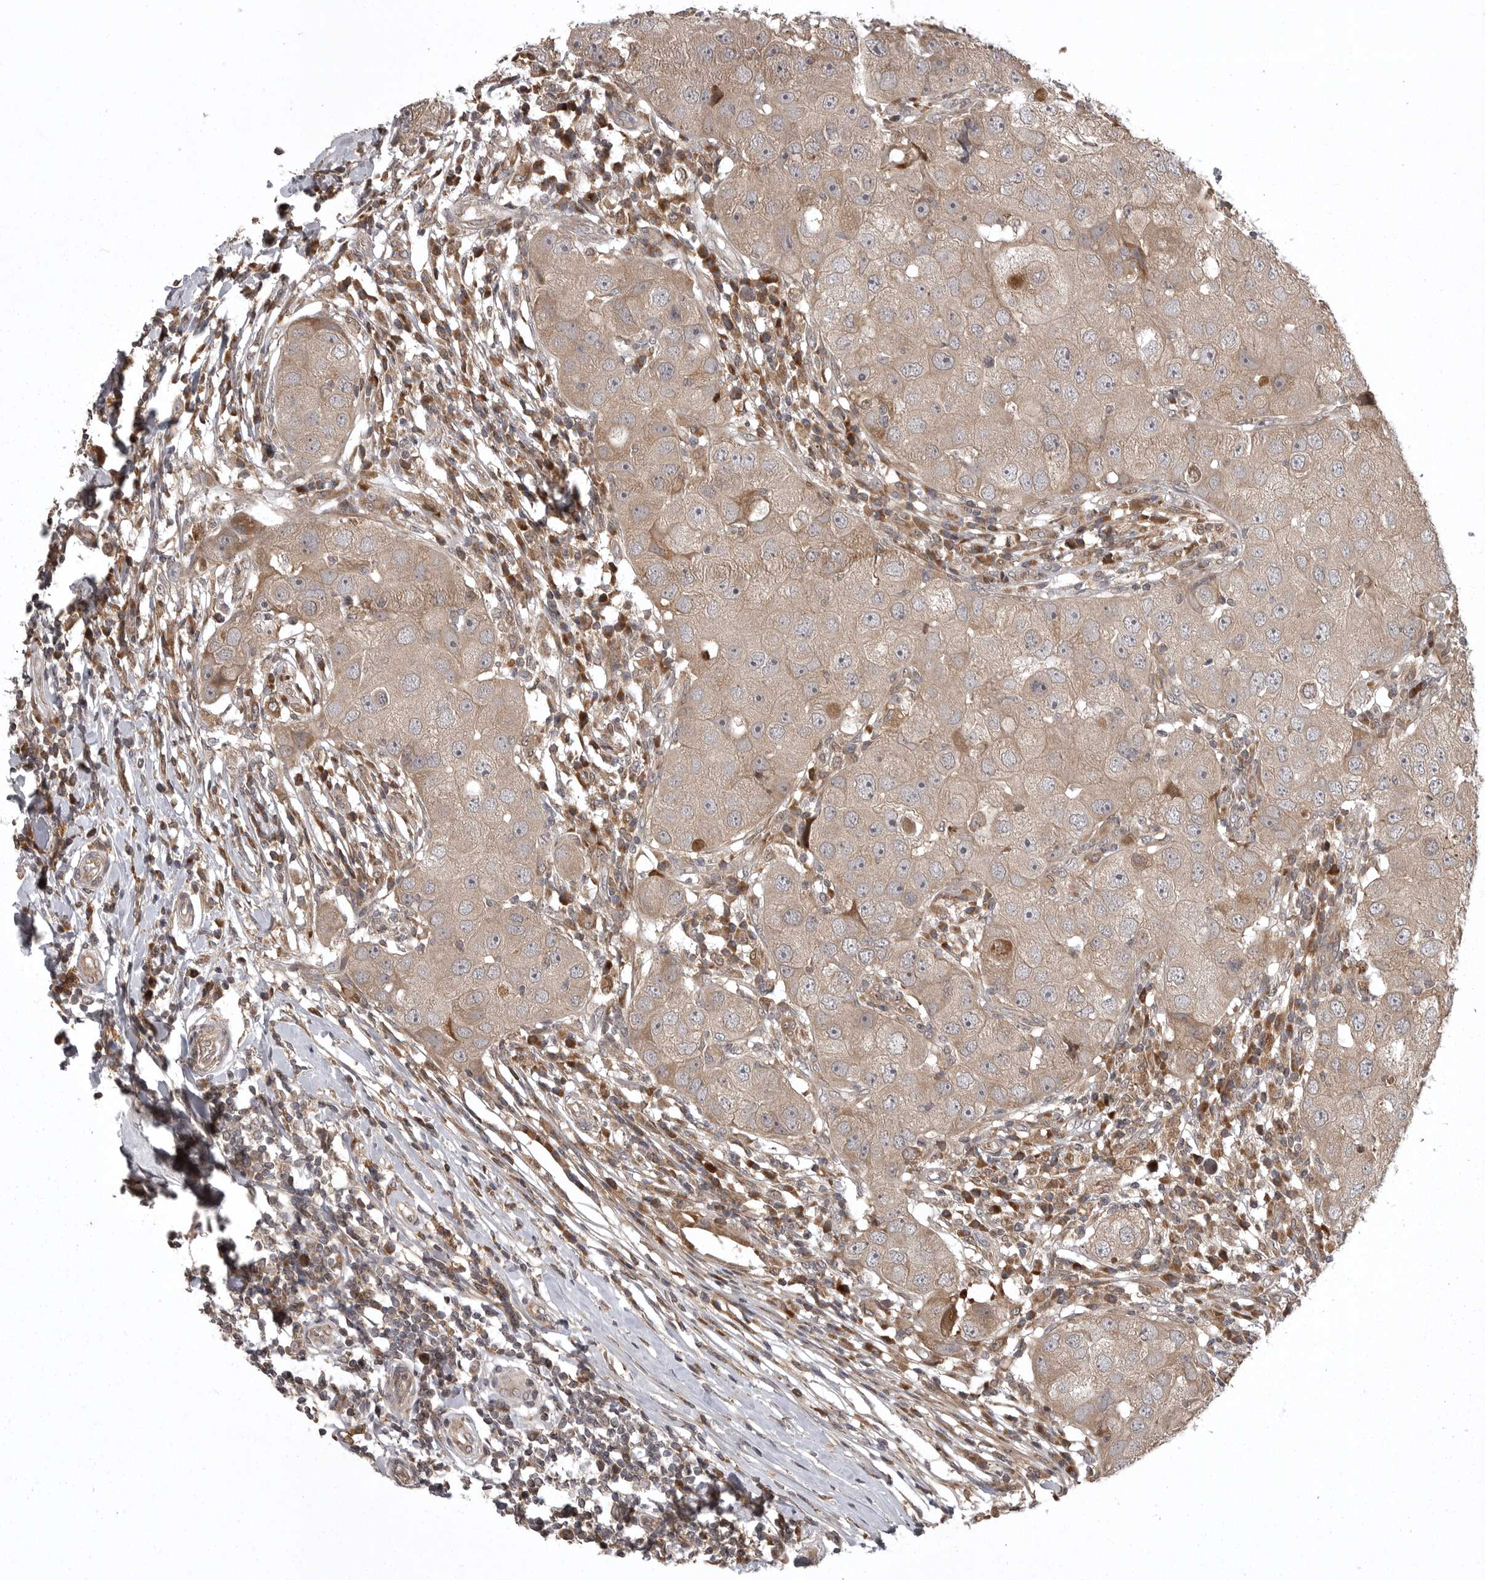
{"staining": {"intensity": "moderate", "quantity": ">75%", "location": "cytoplasmic/membranous"}, "tissue": "breast cancer", "cell_type": "Tumor cells", "image_type": "cancer", "snomed": [{"axis": "morphology", "description": "Duct carcinoma"}, {"axis": "topography", "description": "Breast"}], "caption": "DAB (3,3'-diaminobenzidine) immunohistochemical staining of human breast cancer (invasive ductal carcinoma) reveals moderate cytoplasmic/membranous protein positivity in about >75% of tumor cells.", "gene": "GPR31", "patient": {"sex": "female", "age": 27}}